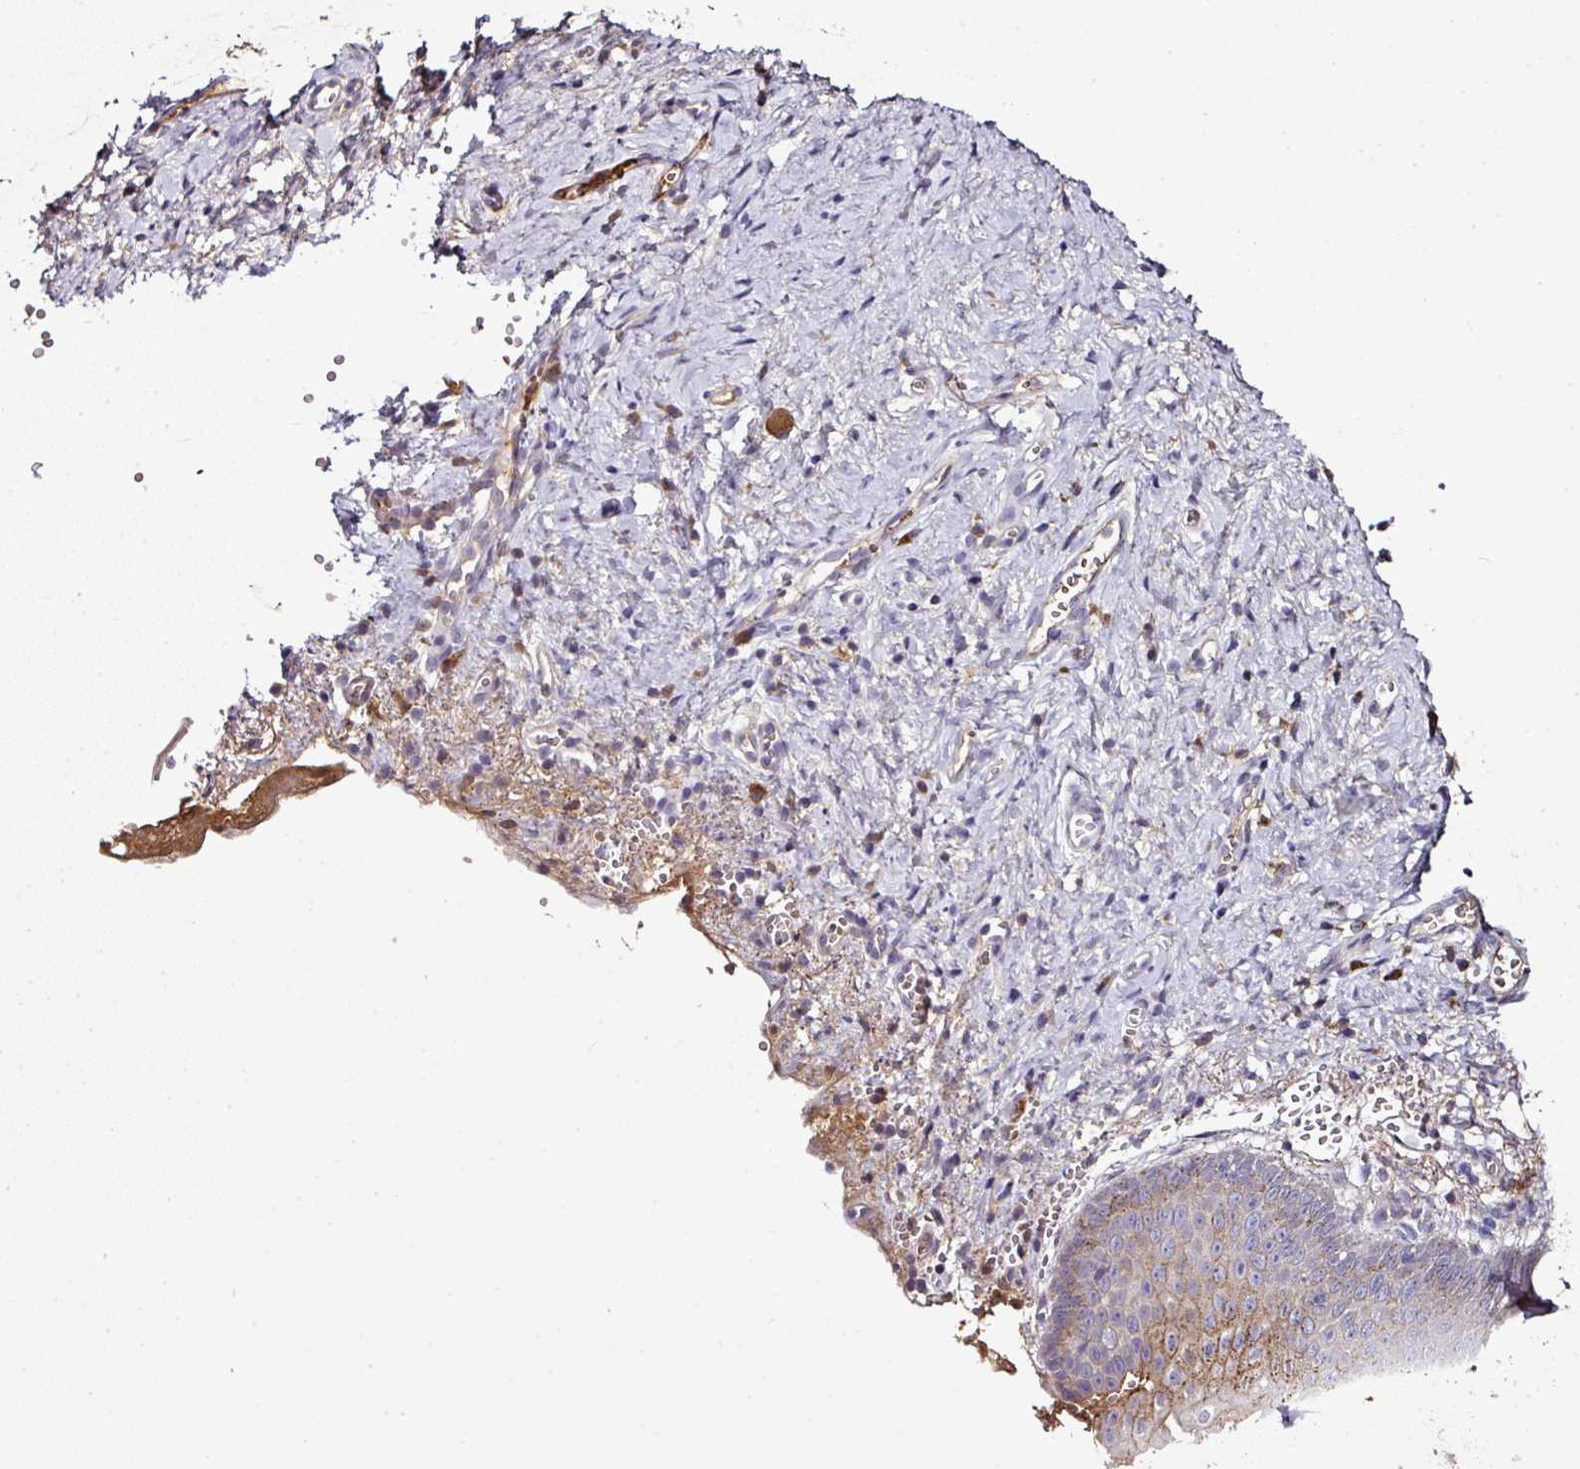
{"staining": {"intensity": "moderate", "quantity": "<25%", "location": "cytoplasmic/membranous"}, "tissue": "vagina", "cell_type": "Squamous epithelial cells", "image_type": "normal", "snomed": [{"axis": "morphology", "description": "Normal tissue, NOS"}, {"axis": "topography", "description": "Vagina"}], "caption": "Immunohistochemical staining of normal vagina exhibits low levels of moderate cytoplasmic/membranous expression in approximately <25% of squamous epithelial cells.", "gene": "CAB39L", "patient": {"sex": "female", "age": 56}}